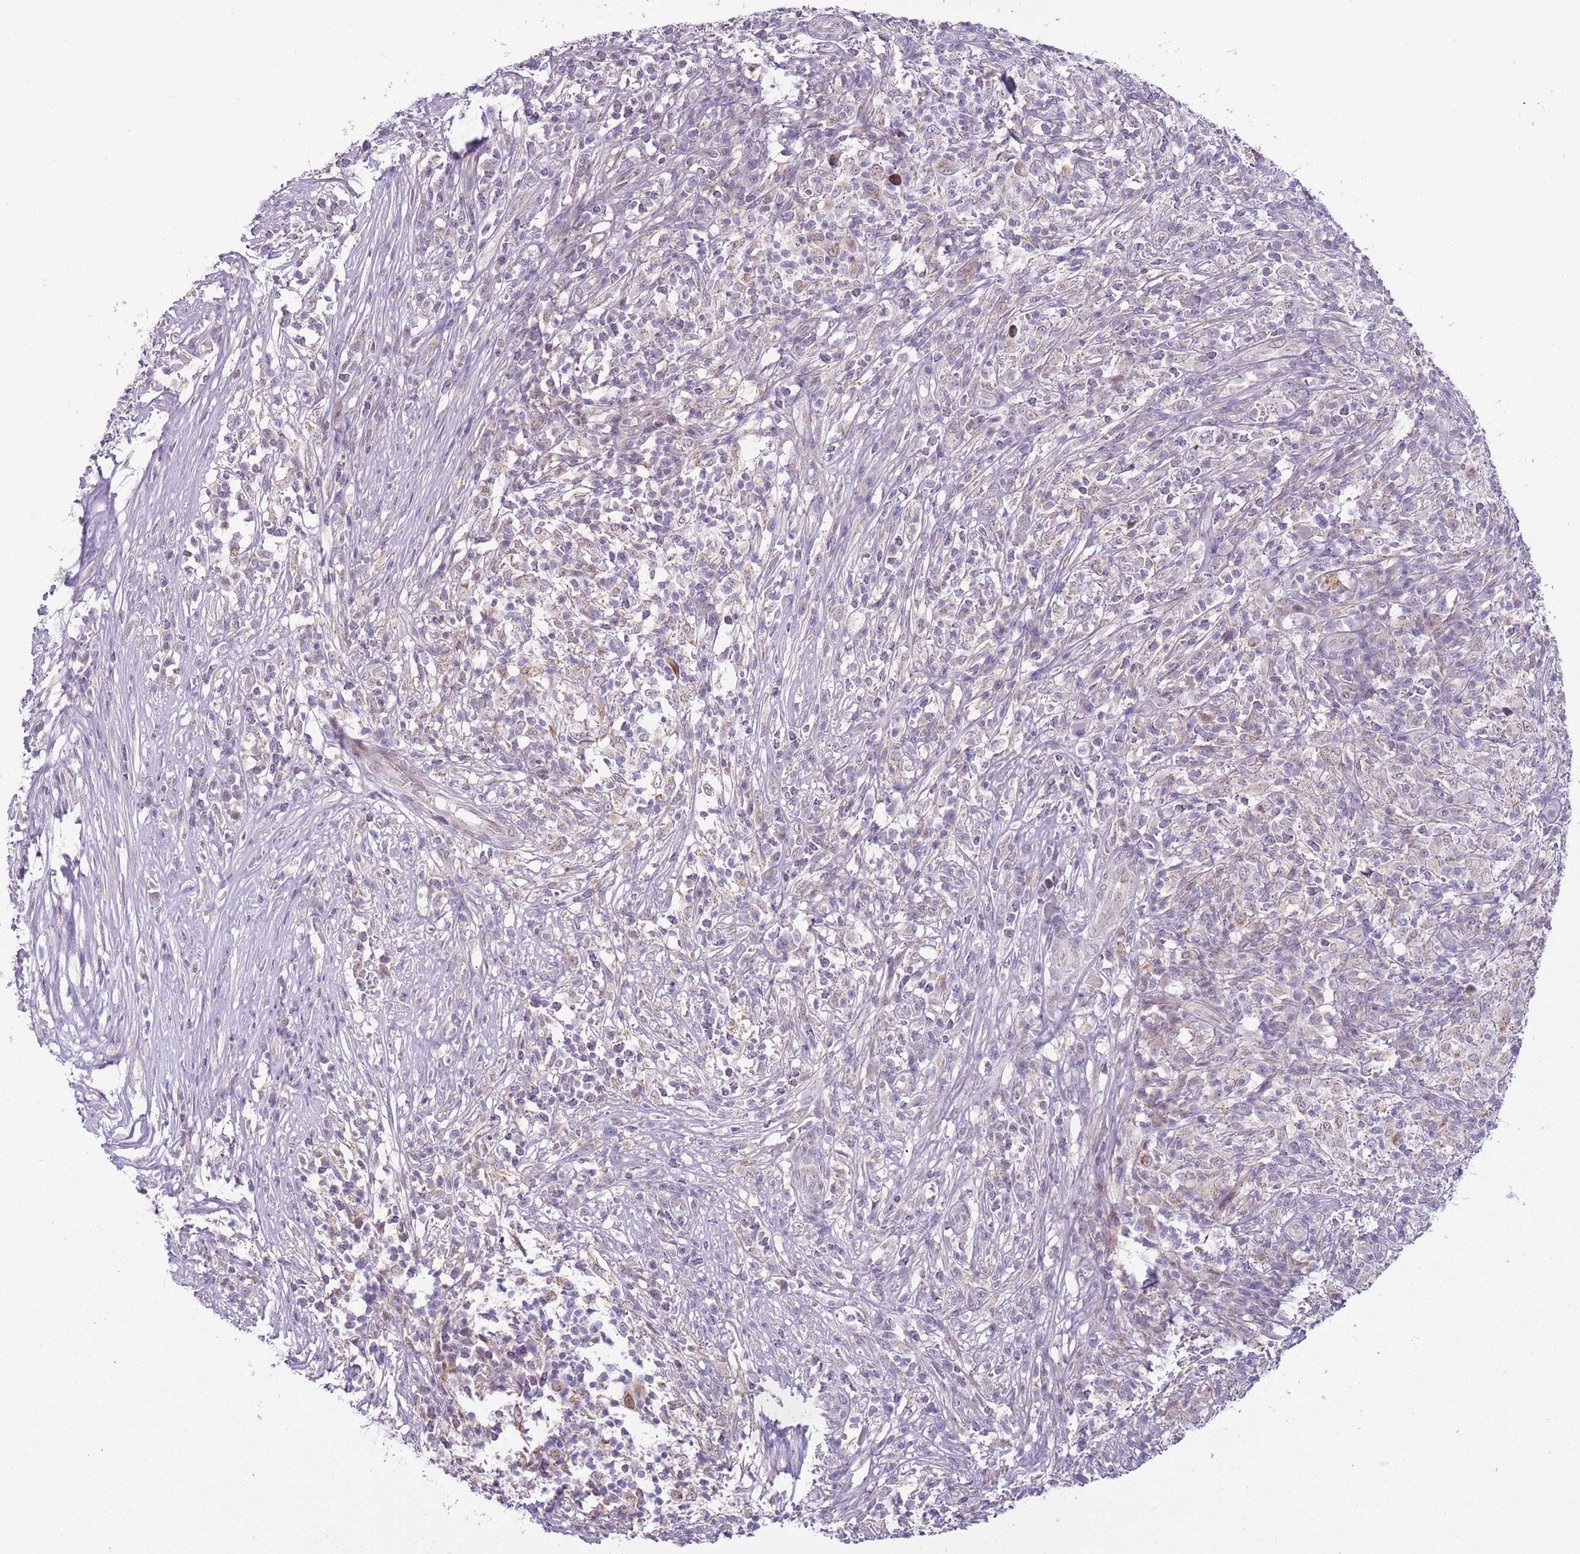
{"staining": {"intensity": "weak", "quantity": "<25%", "location": "cytoplasmic/membranous"}, "tissue": "melanoma", "cell_type": "Tumor cells", "image_type": "cancer", "snomed": [{"axis": "morphology", "description": "Malignant melanoma, NOS"}, {"axis": "topography", "description": "Skin"}], "caption": "This micrograph is of malignant melanoma stained with immunohistochemistry to label a protein in brown with the nuclei are counter-stained blue. There is no staining in tumor cells.", "gene": "MLLT11", "patient": {"sex": "male", "age": 66}}